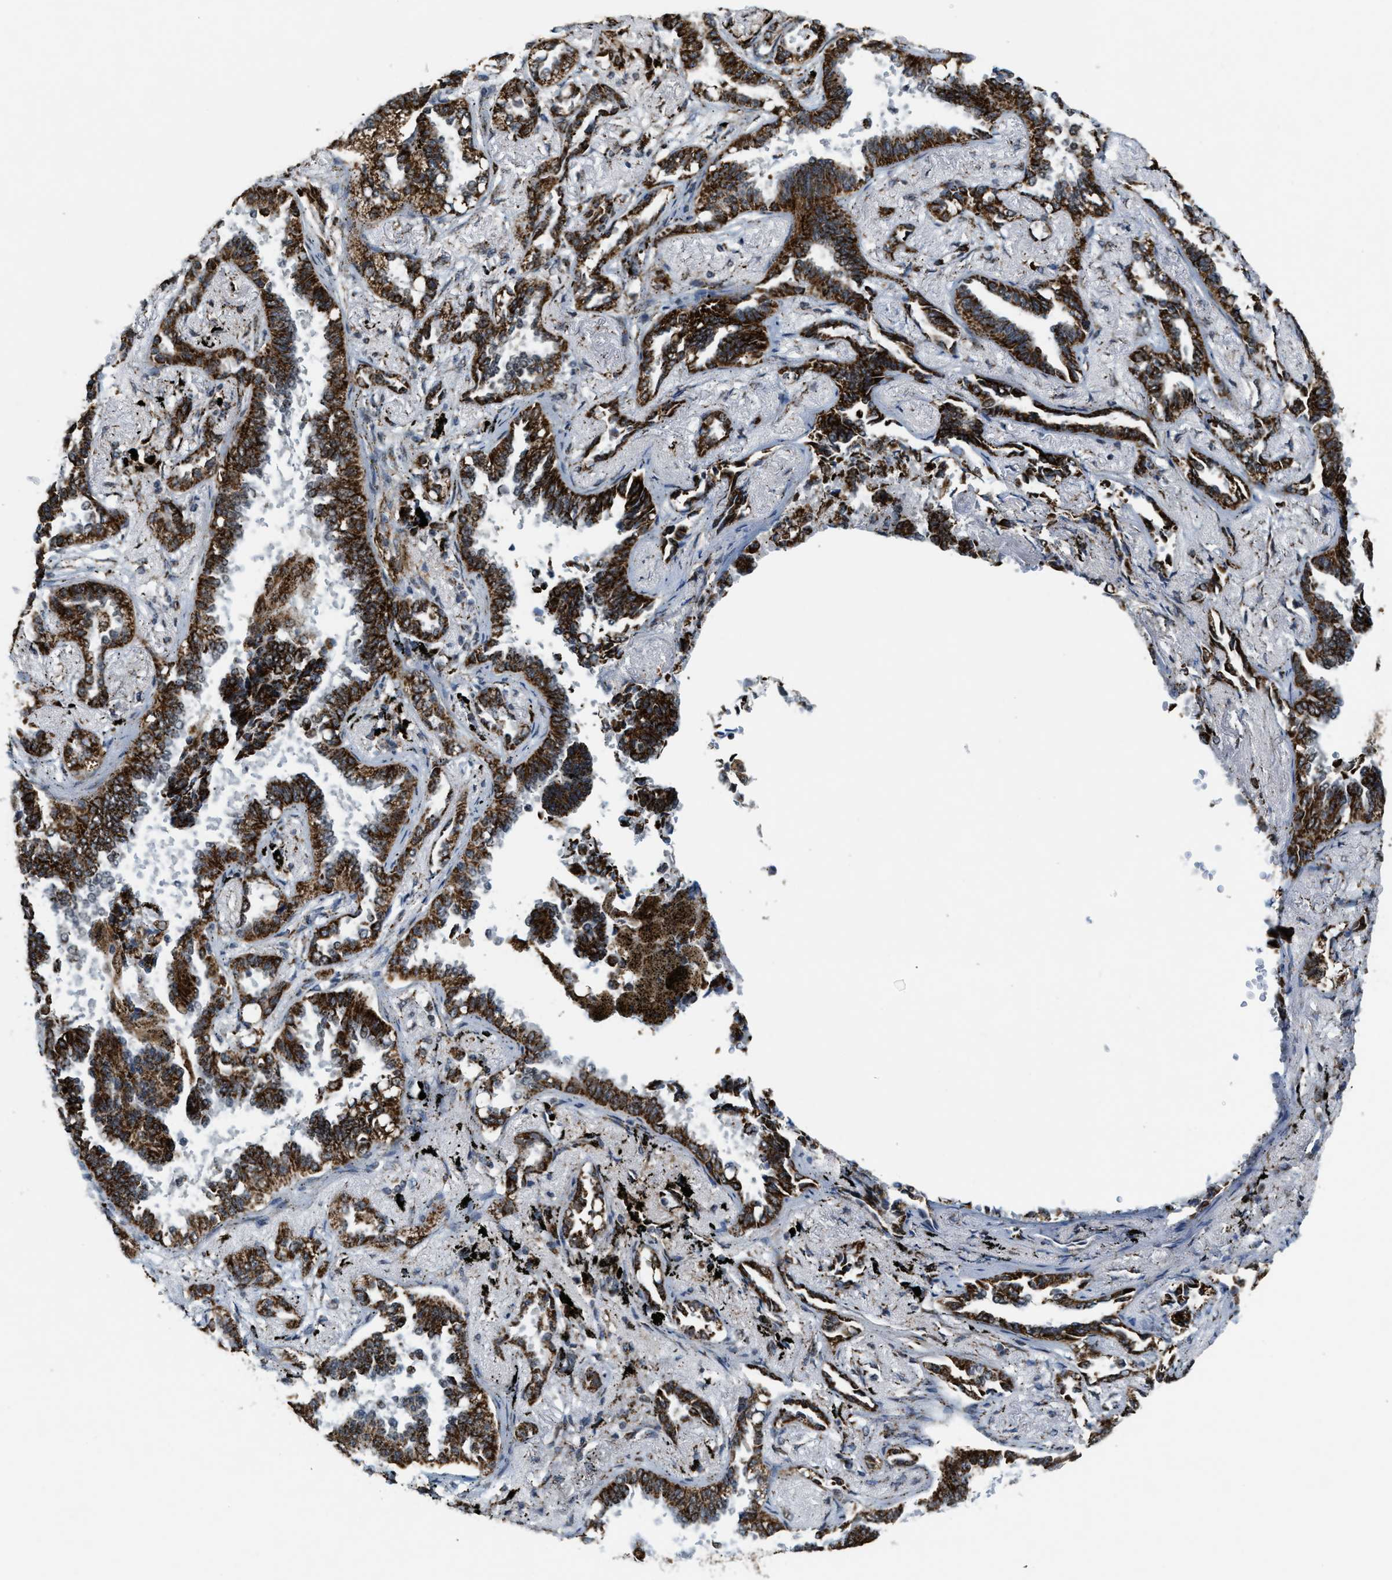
{"staining": {"intensity": "strong", "quantity": ">75%", "location": "cytoplasmic/membranous"}, "tissue": "lung cancer", "cell_type": "Tumor cells", "image_type": "cancer", "snomed": [{"axis": "morphology", "description": "Adenocarcinoma, NOS"}, {"axis": "topography", "description": "Lung"}], "caption": "A high amount of strong cytoplasmic/membranous staining is present in about >75% of tumor cells in lung cancer tissue.", "gene": "HIBADH", "patient": {"sex": "male", "age": 59}}